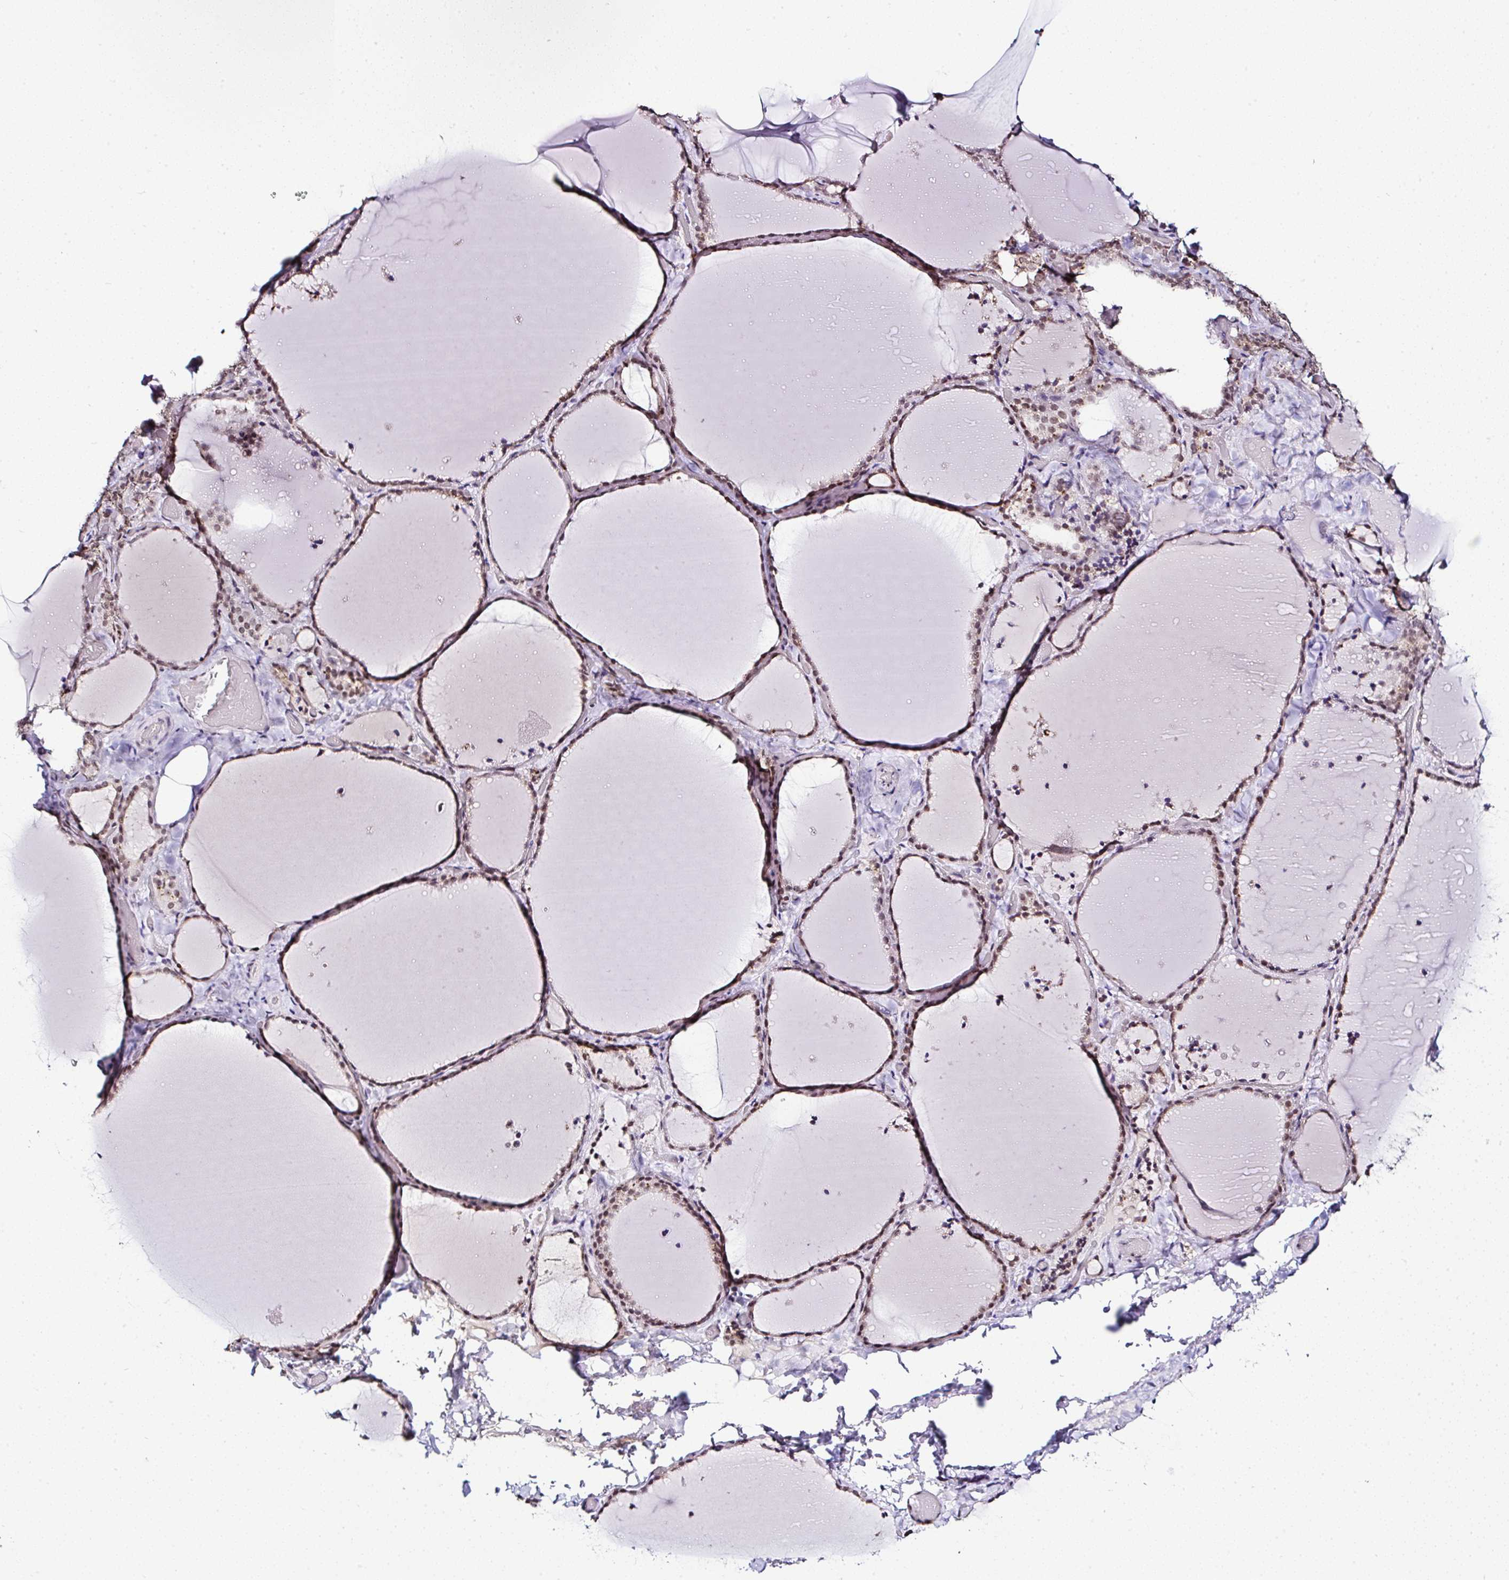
{"staining": {"intensity": "moderate", "quantity": ">75%", "location": "nuclear"}, "tissue": "thyroid gland", "cell_type": "Glandular cells", "image_type": "normal", "snomed": [{"axis": "morphology", "description": "Normal tissue, NOS"}, {"axis": "topography", "description": "Thyroid gland"}], "caption": "Thyroid gland was stained to show a protein in brown. There is medium levels of moderate nuclear expression in approximately >75% of glandular cells. The staining was performed using DAB to visualize the protein expression in brown, while the nuclei were stained in blue with hematoxylin (Magnification: 20x).", "gene": "PTPN2", "patient": {"sex": "female", "age": 22}}